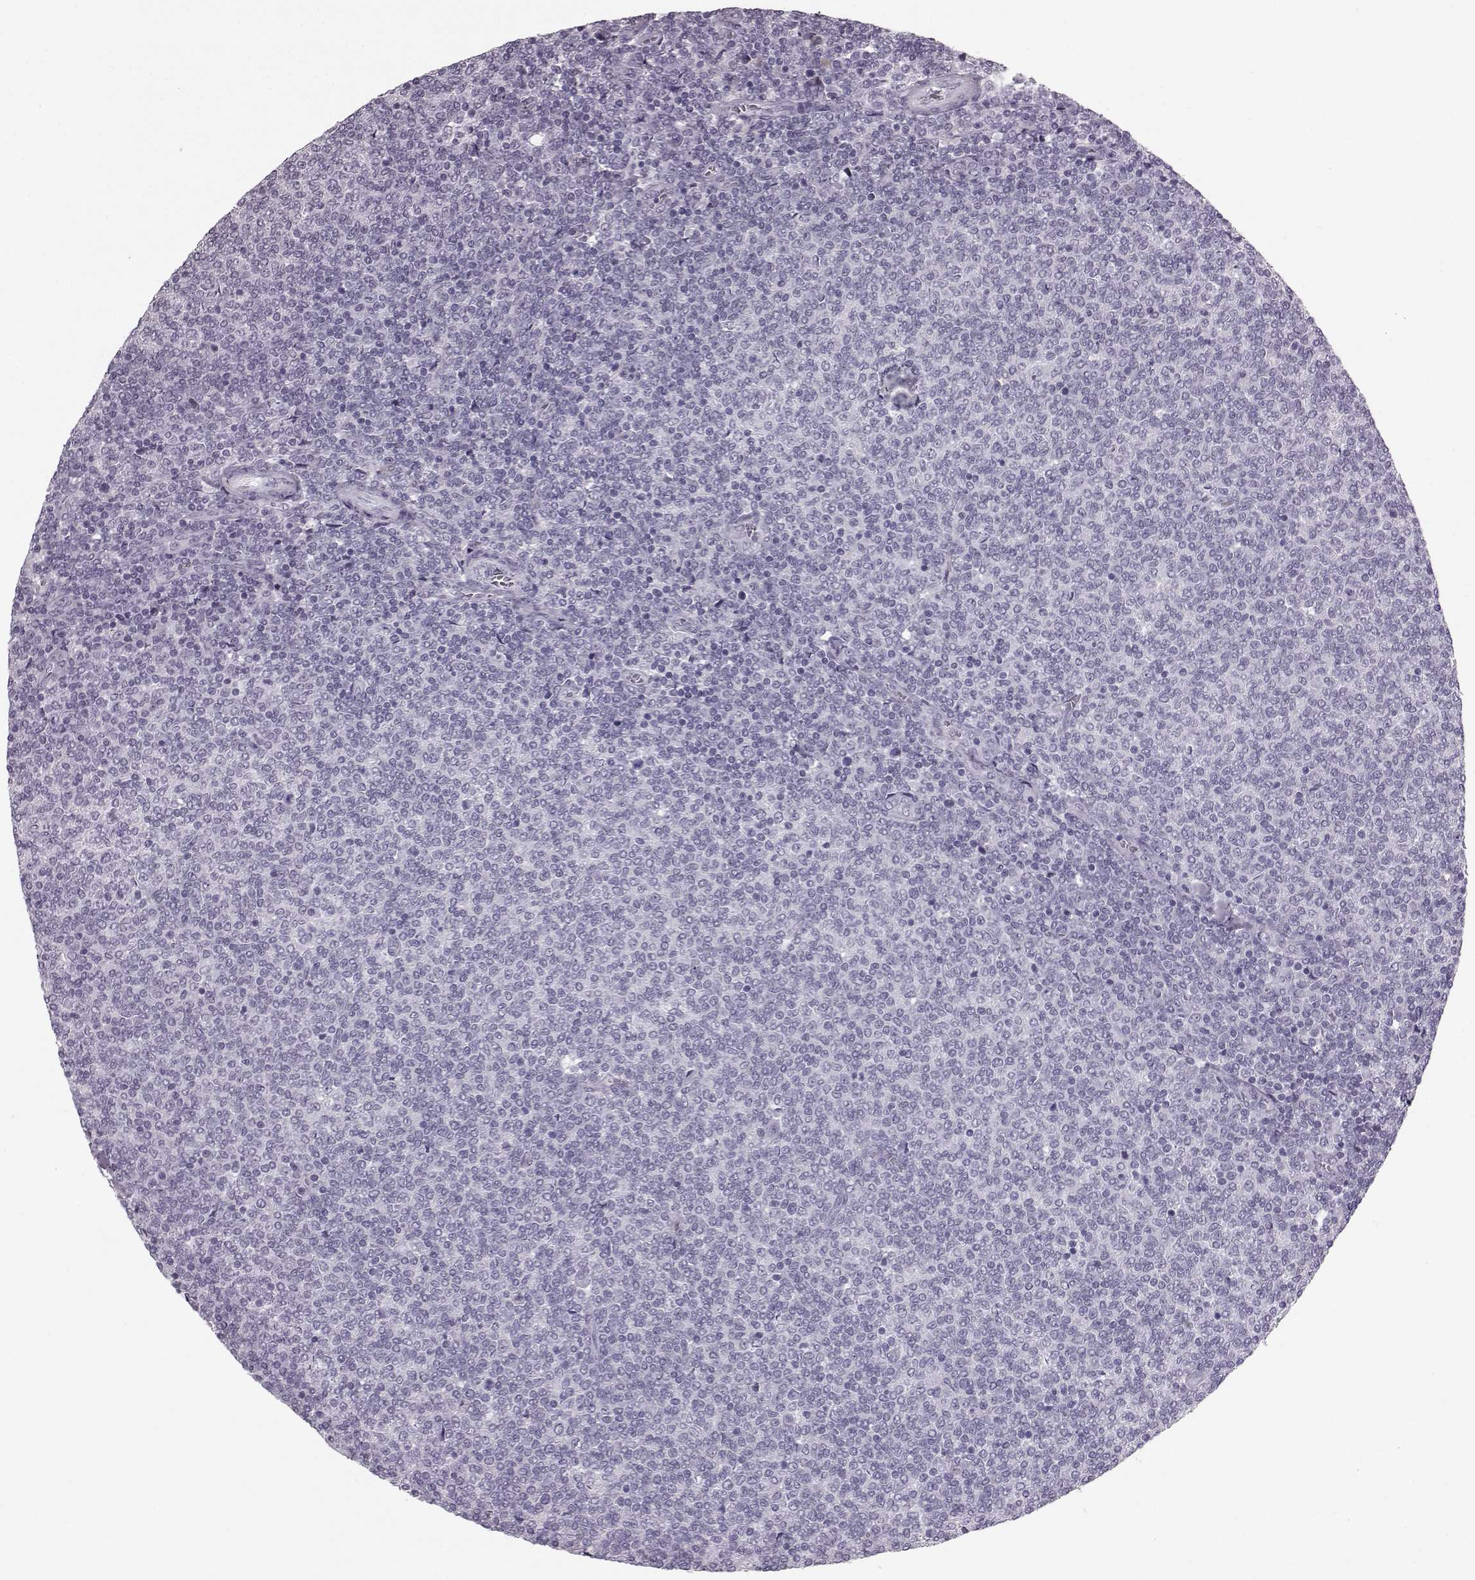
{"staining": {"intensity": "negative", "quantity": "none", "location": "none"}, "tissue": "lymphoma", "cell_type": "Tumor cells", "image_type": "cancer", "snomed": [{"axis": "morphology", "description": "Malignant lymphoma, non-Hodgkin's type, Low grade"}, {"axis": "topography", "description": "Lymph node"}], "caption": "Immunohistochemical staining of malignant lymphoma, non-Hodgkin's type (low-grade) reveals no significant positivity in tumor cells. Brightfield microscopy of immunohistochemistry (IHC) stained with DAB (3,3'-diaminobenzidine) (brown) and hematoxylin (blue), captured at high magnification.", "gene": "JSRP1", "patient": {"sex": "male", "age": 52}}